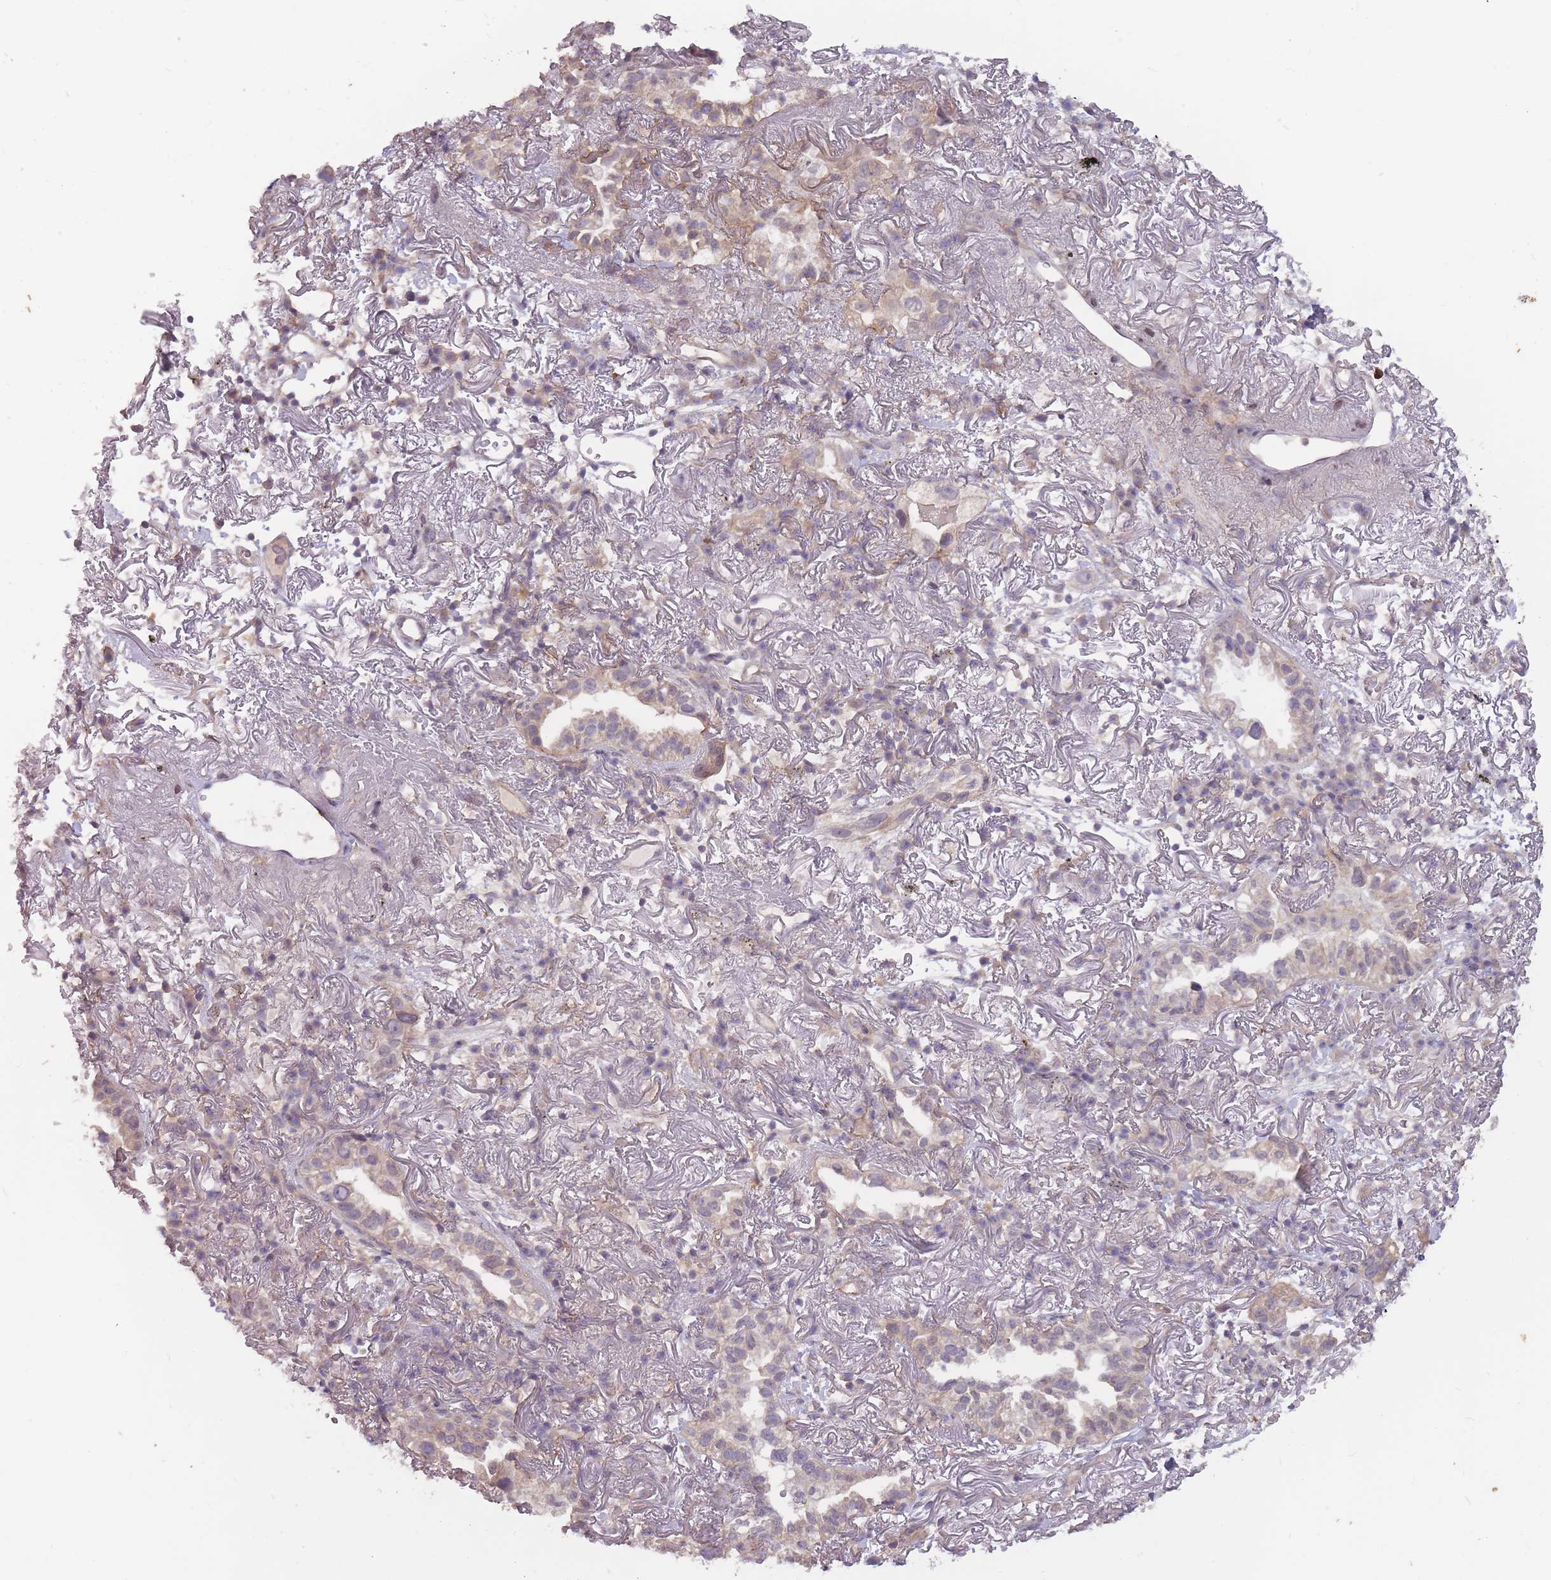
{"staining": {"intensity": "weak", "quantity": "<25%", "location": "cytoplasmic/membranous"}, "tissue": "lung cancer", "cell_type": "Tumor cells", "image_type": "cancer", "snomed": [{"axis": "morphology", "description": "Adenocarcinoma, NOS"}, {"axis": "topography", "description": "Lung"}], "caption": "DAB immunohistochemical staining of adenocarcinoma (lung) displays no significant staining in tumor cells.", "gene": "TET3", "patient": {"sex": "female", "age": 69}}